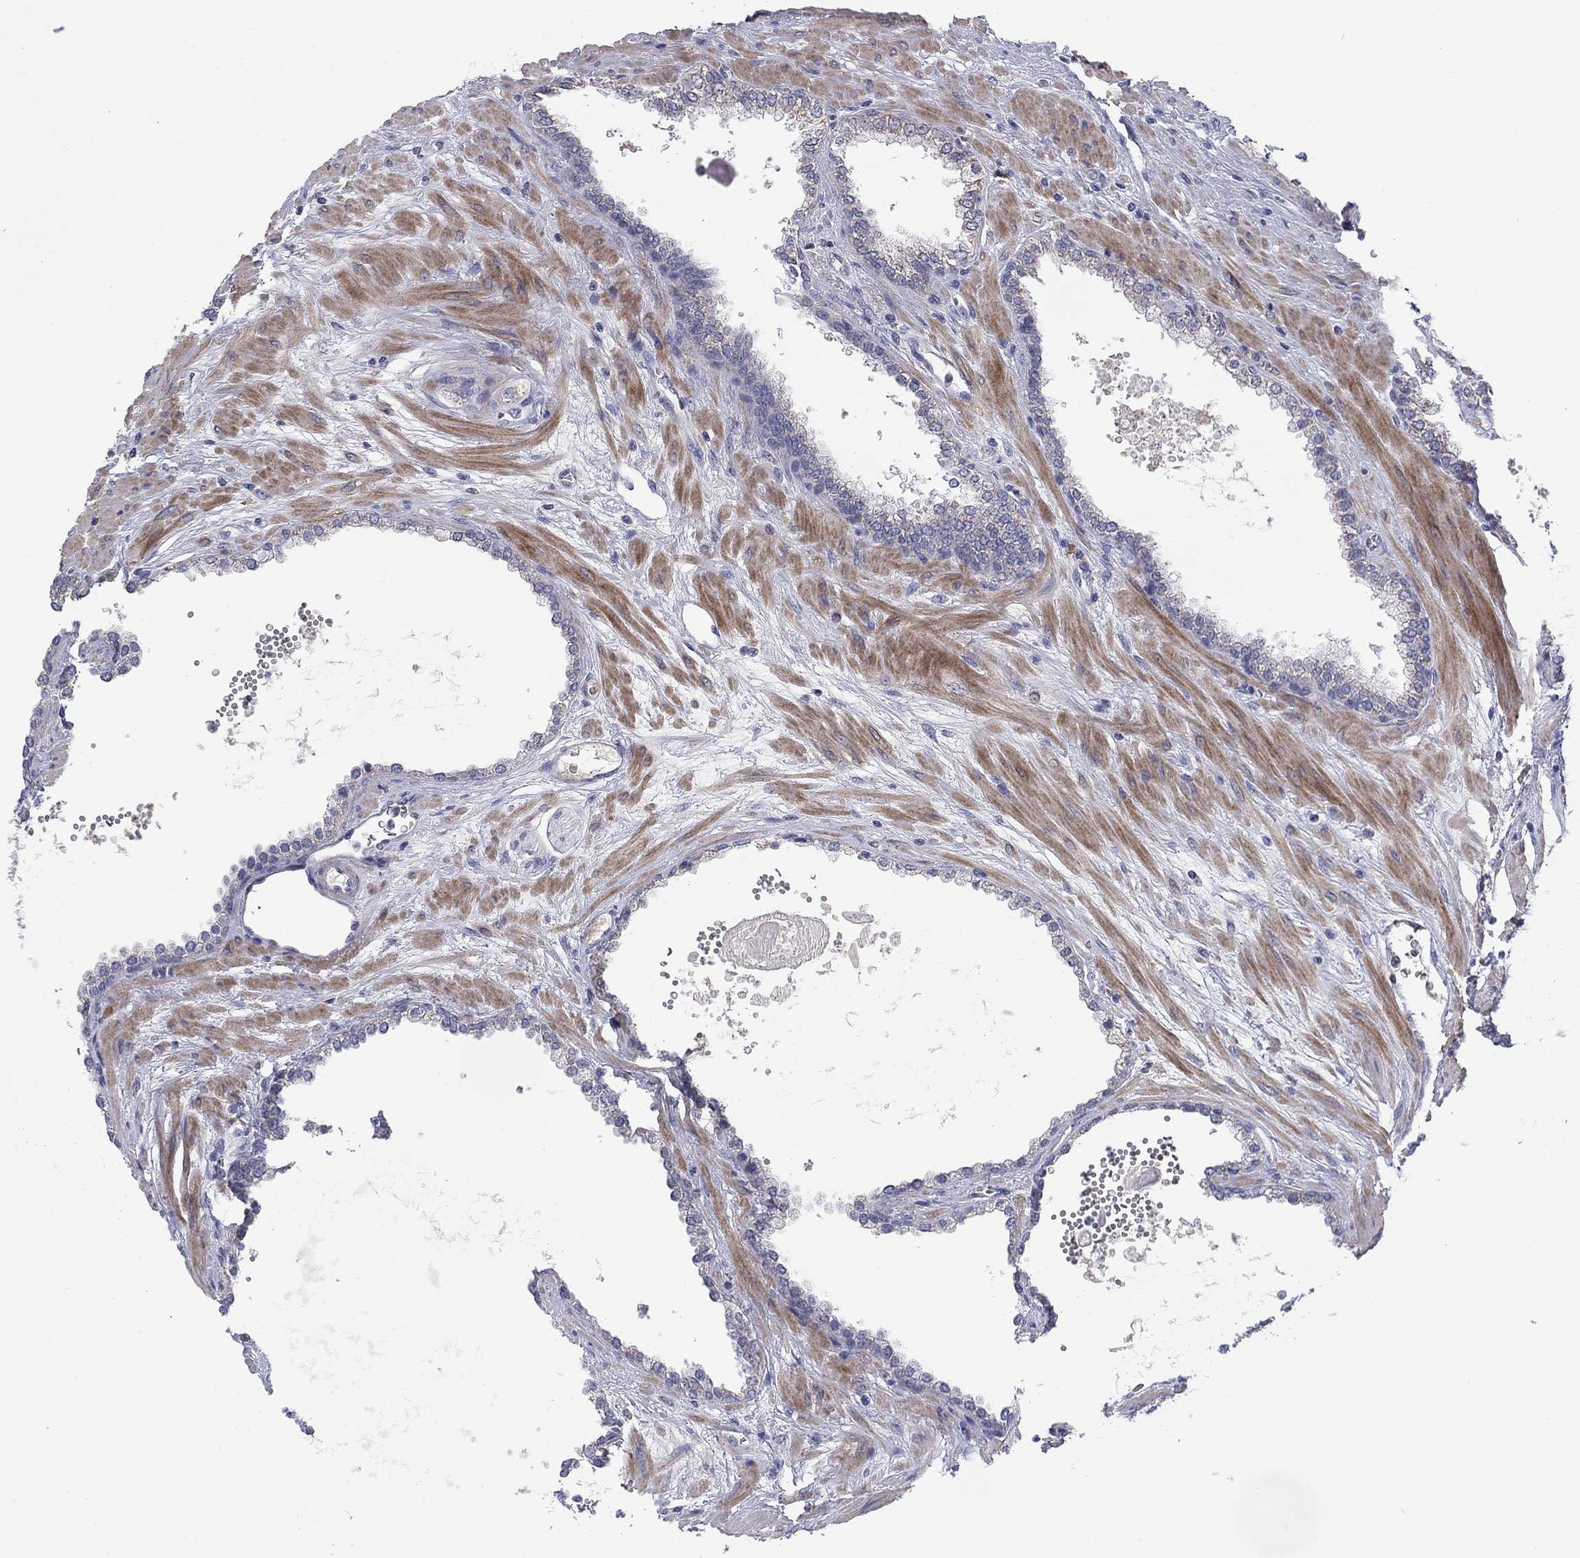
{"staining": {"intensity": "negative", "quantity": "none", "location": "none"}, "tissue": "prostate cancer", "cell_type": "Tumor cells", "image_type": "cancer", "snomed": [{"axis": "morphology", "description": "Adenocarcinoma, NOS"}, {"axis": "topography", "description": "Prostate"}], "caption": "Human adenocarcinoma (prostate) stained for a protein using immunohistochemistry (IHC) displays no positivity in tumor cells.", "gene": "FRK", "patient": {"sex": "male", "age": 67}}